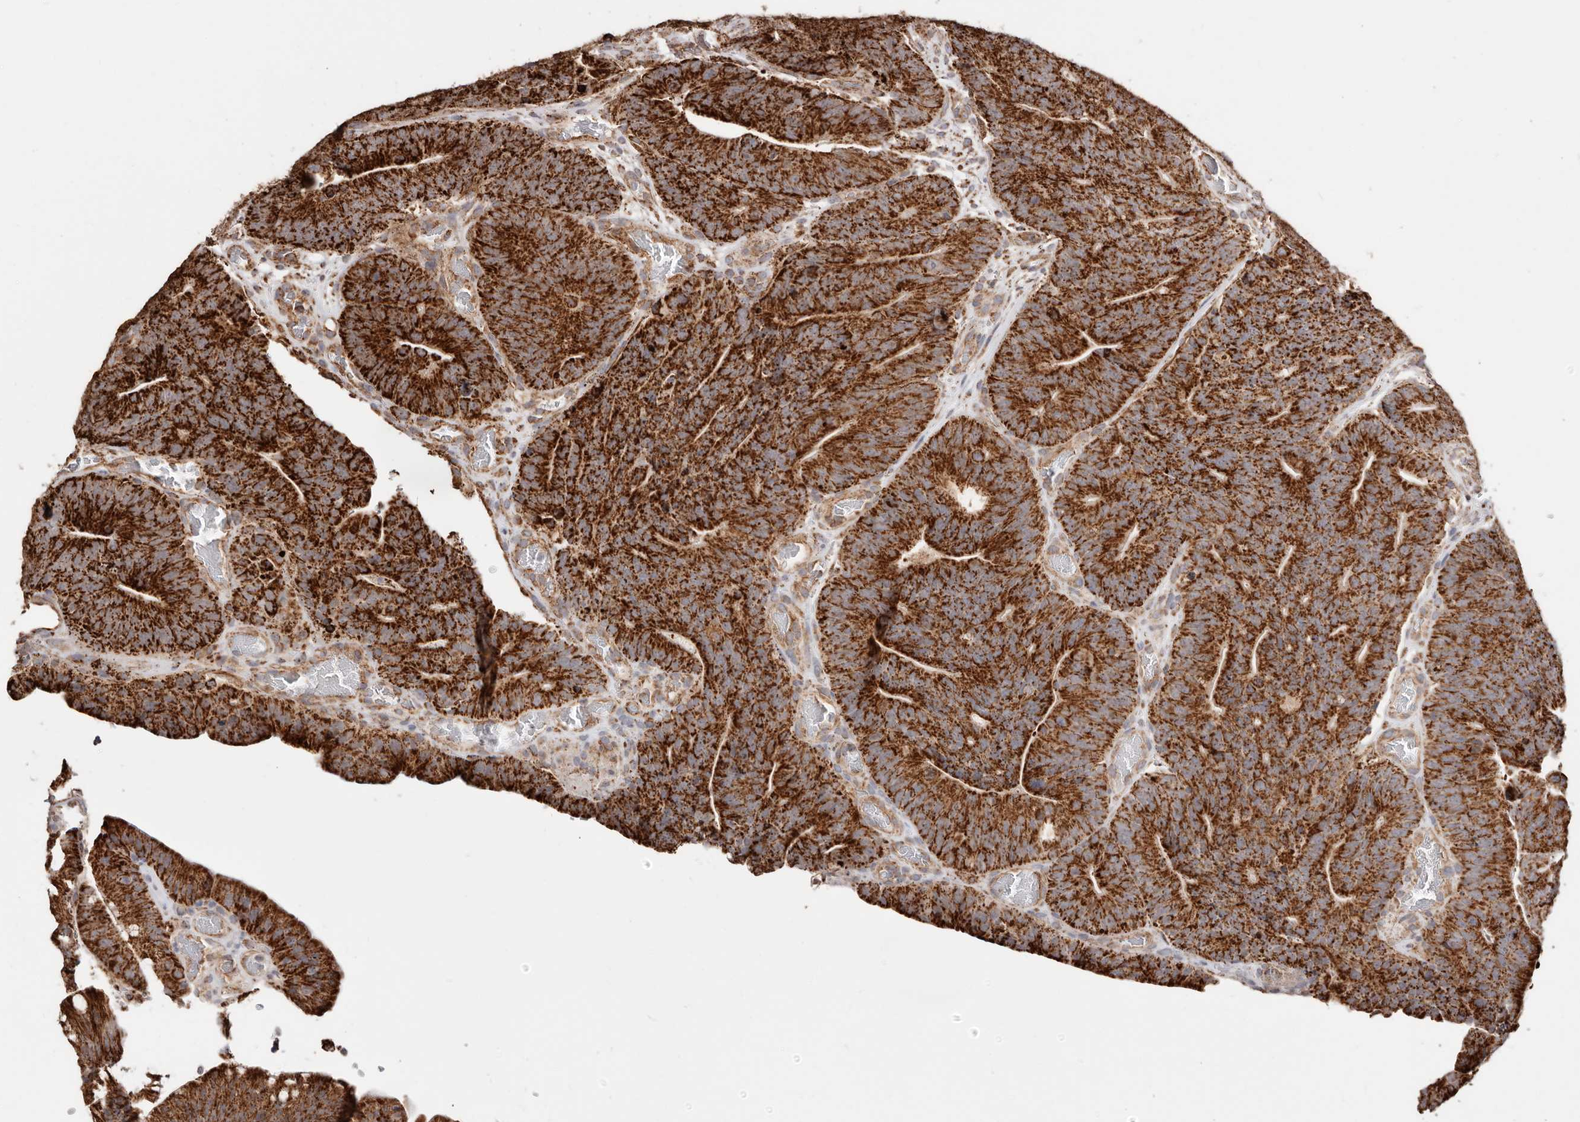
{"staining": {"intensity": "strong", "quantity": ">75%", "location": "cytoplasmic/membranous"}, "tissue": "colorectal cancer", "cell_type": "Tumor cells", "image_type": "cancer", "snomed": [{"axis": "morphology", "description": "Normal tissue, NOS"}, {"axis": "topography", "description": "Colon"}], "caption": "Immunohistochemical staining of human colorectal cancer demonstrates high levels of strong cytoplasmic/membranous protein positivity in approximately >75% of tumor cells.", "gene": "PRKACB", "patient": {"sex": "female", "age": 82}}